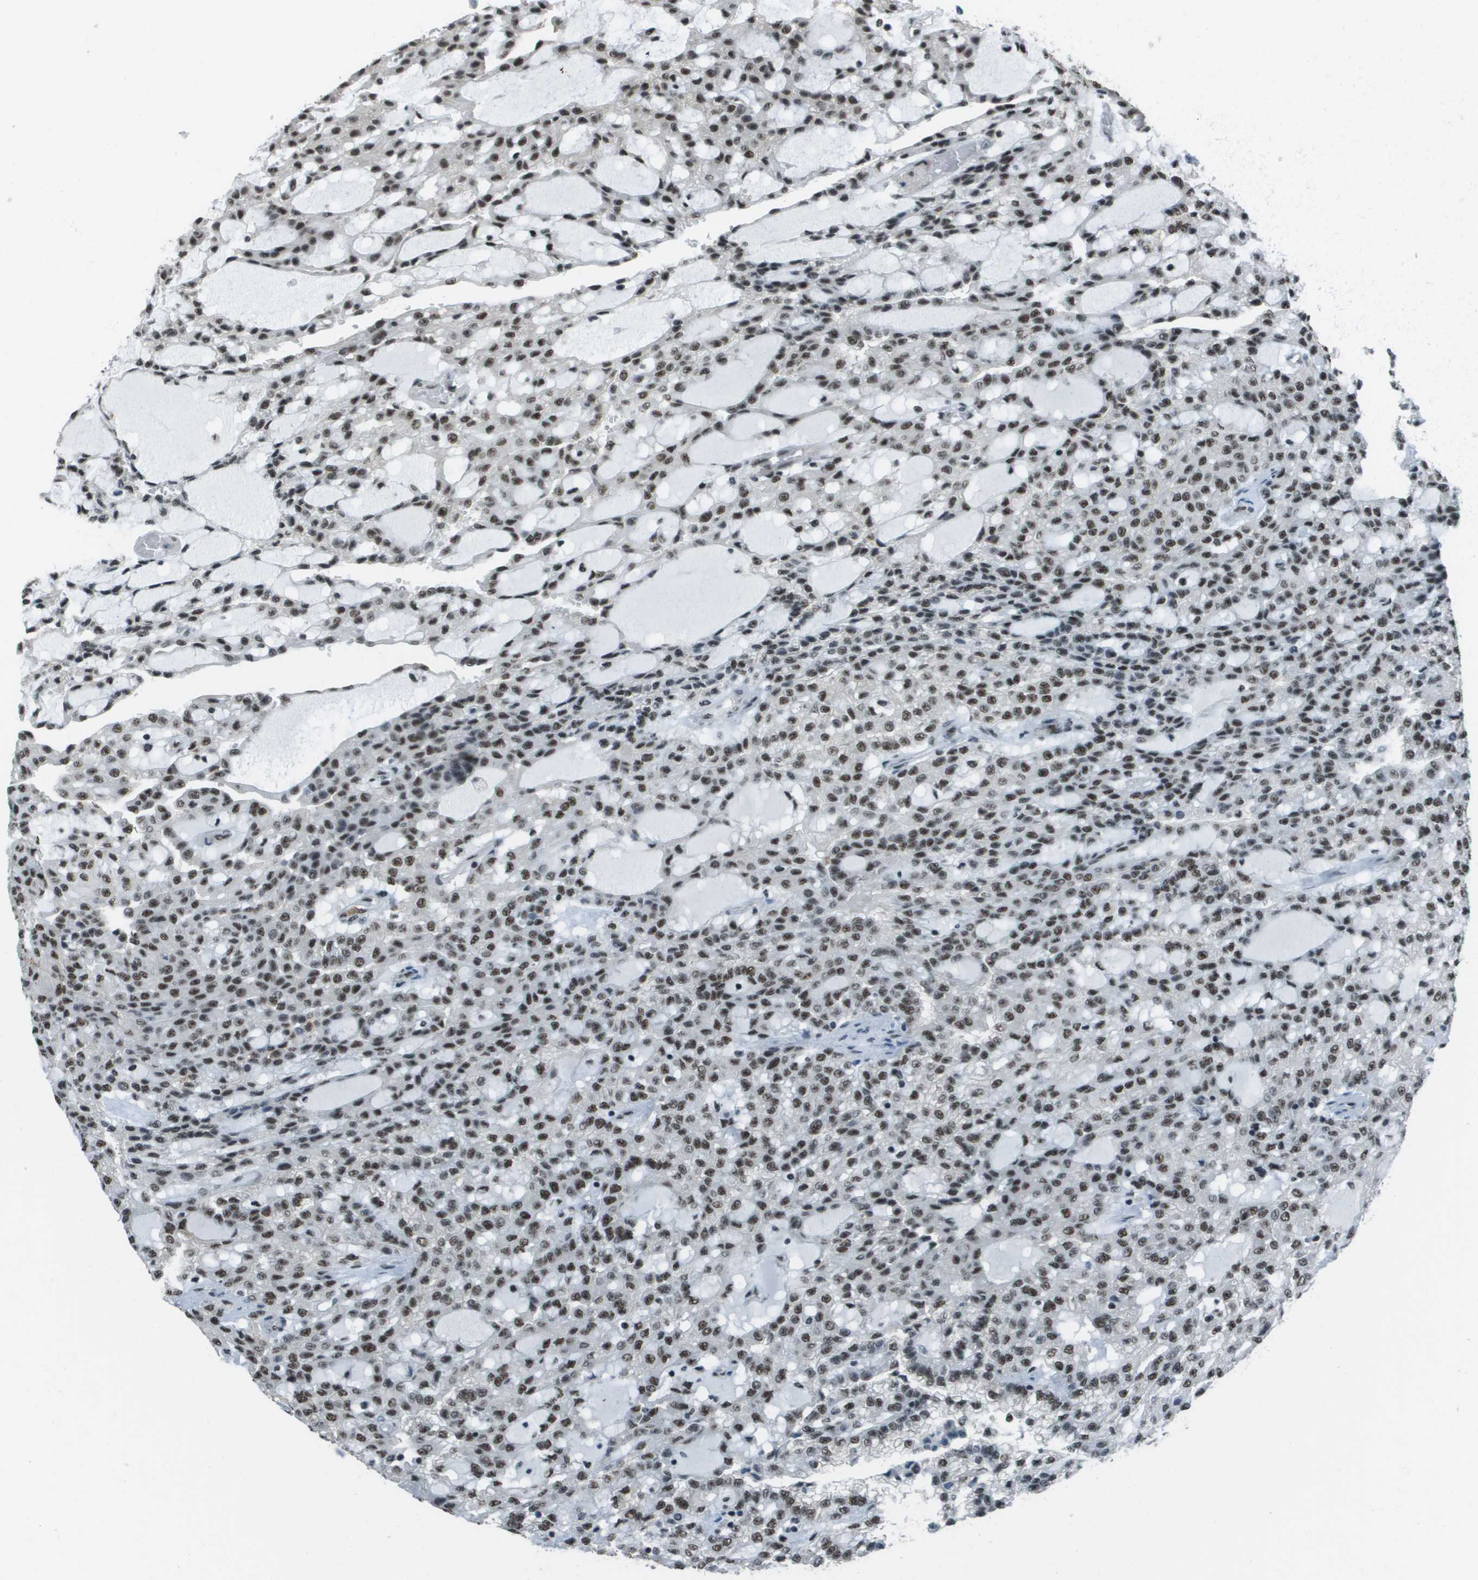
{"staining": {"intensity": "moderate", "quantity": ">75%", "location": "nuclear"}, "tissue": "renal cancer", "cell_type": "Tumor cells", "image_type": "cancer", "snomed": [{"axis": "morphology", "description": "Adenocarcinoma, NOS"}, {"axis": "topography", "description": "Kidney"}], "caption": "Moderate nuclear protein staining is seen in approximately >75% of tumor cells in adenocarcinoma (renal). The protein of interest is shown in brown color, while the nuclei are stained blue.", "gene": "DEPDC1", "patient": {"sex": "male", "age": 63}}